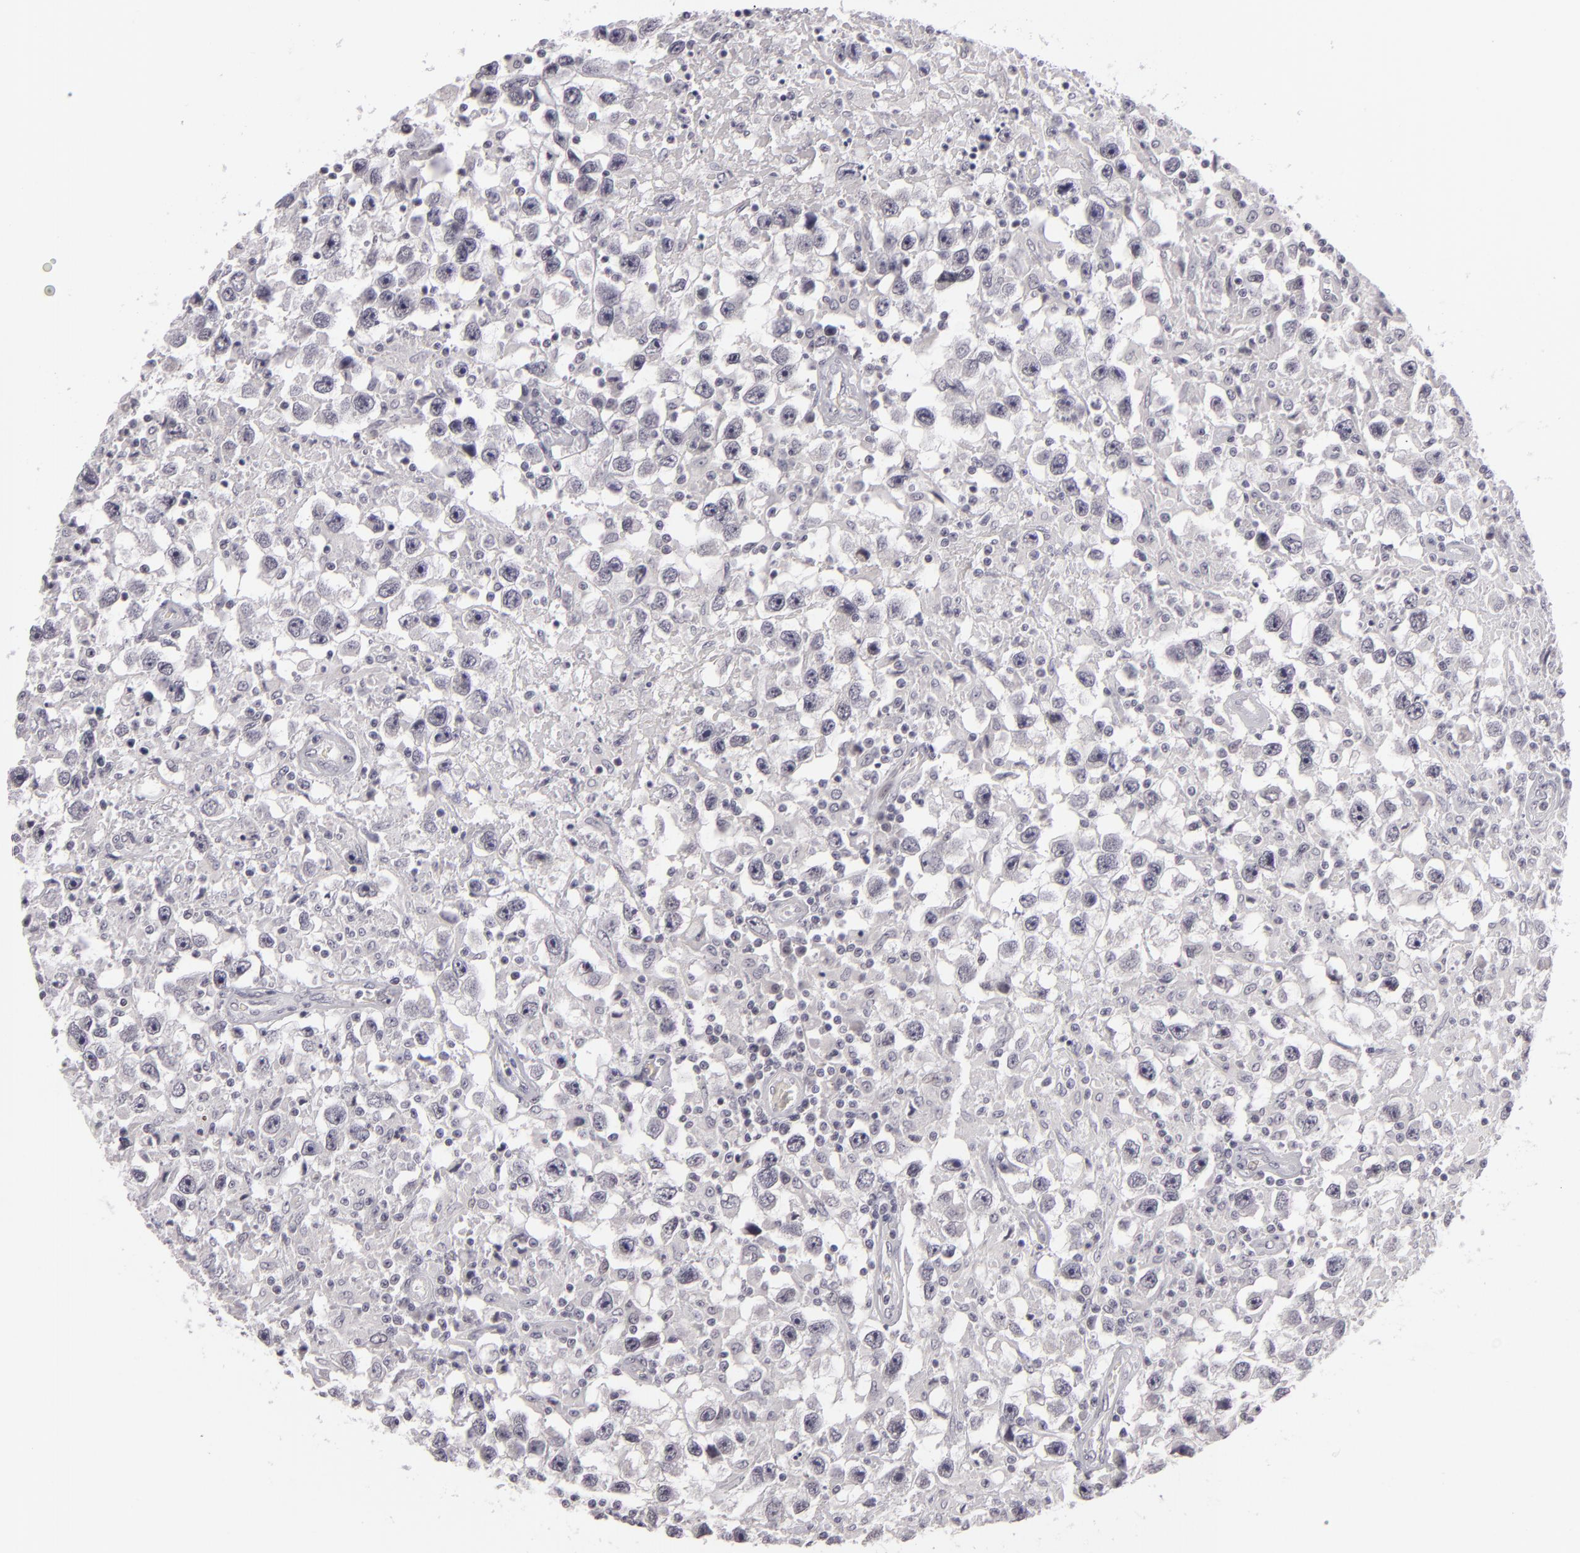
{"staining": {"intensity": "negative", "quantity": "none", "location": "none"}, "tissue": "testis cancer", "cell_type": "Tumor cells", "image_type": "cancer", "snomed": [{"axis": "morphology", "description": "Seminoma, NOS"}, {"axis": "topography", "description": "Testis"}], "caption": "Immunohistochemistry (IHC) of seminoma (testis) demonstrates no positivity in tumor cells. Brightfield microscopy of immunohistochemistry stained with DAB (brown) and hematoxylin (blue), captured at high magnification.", "gene": "ZNF205", "patient": {"sex": "male", "age": 34}}